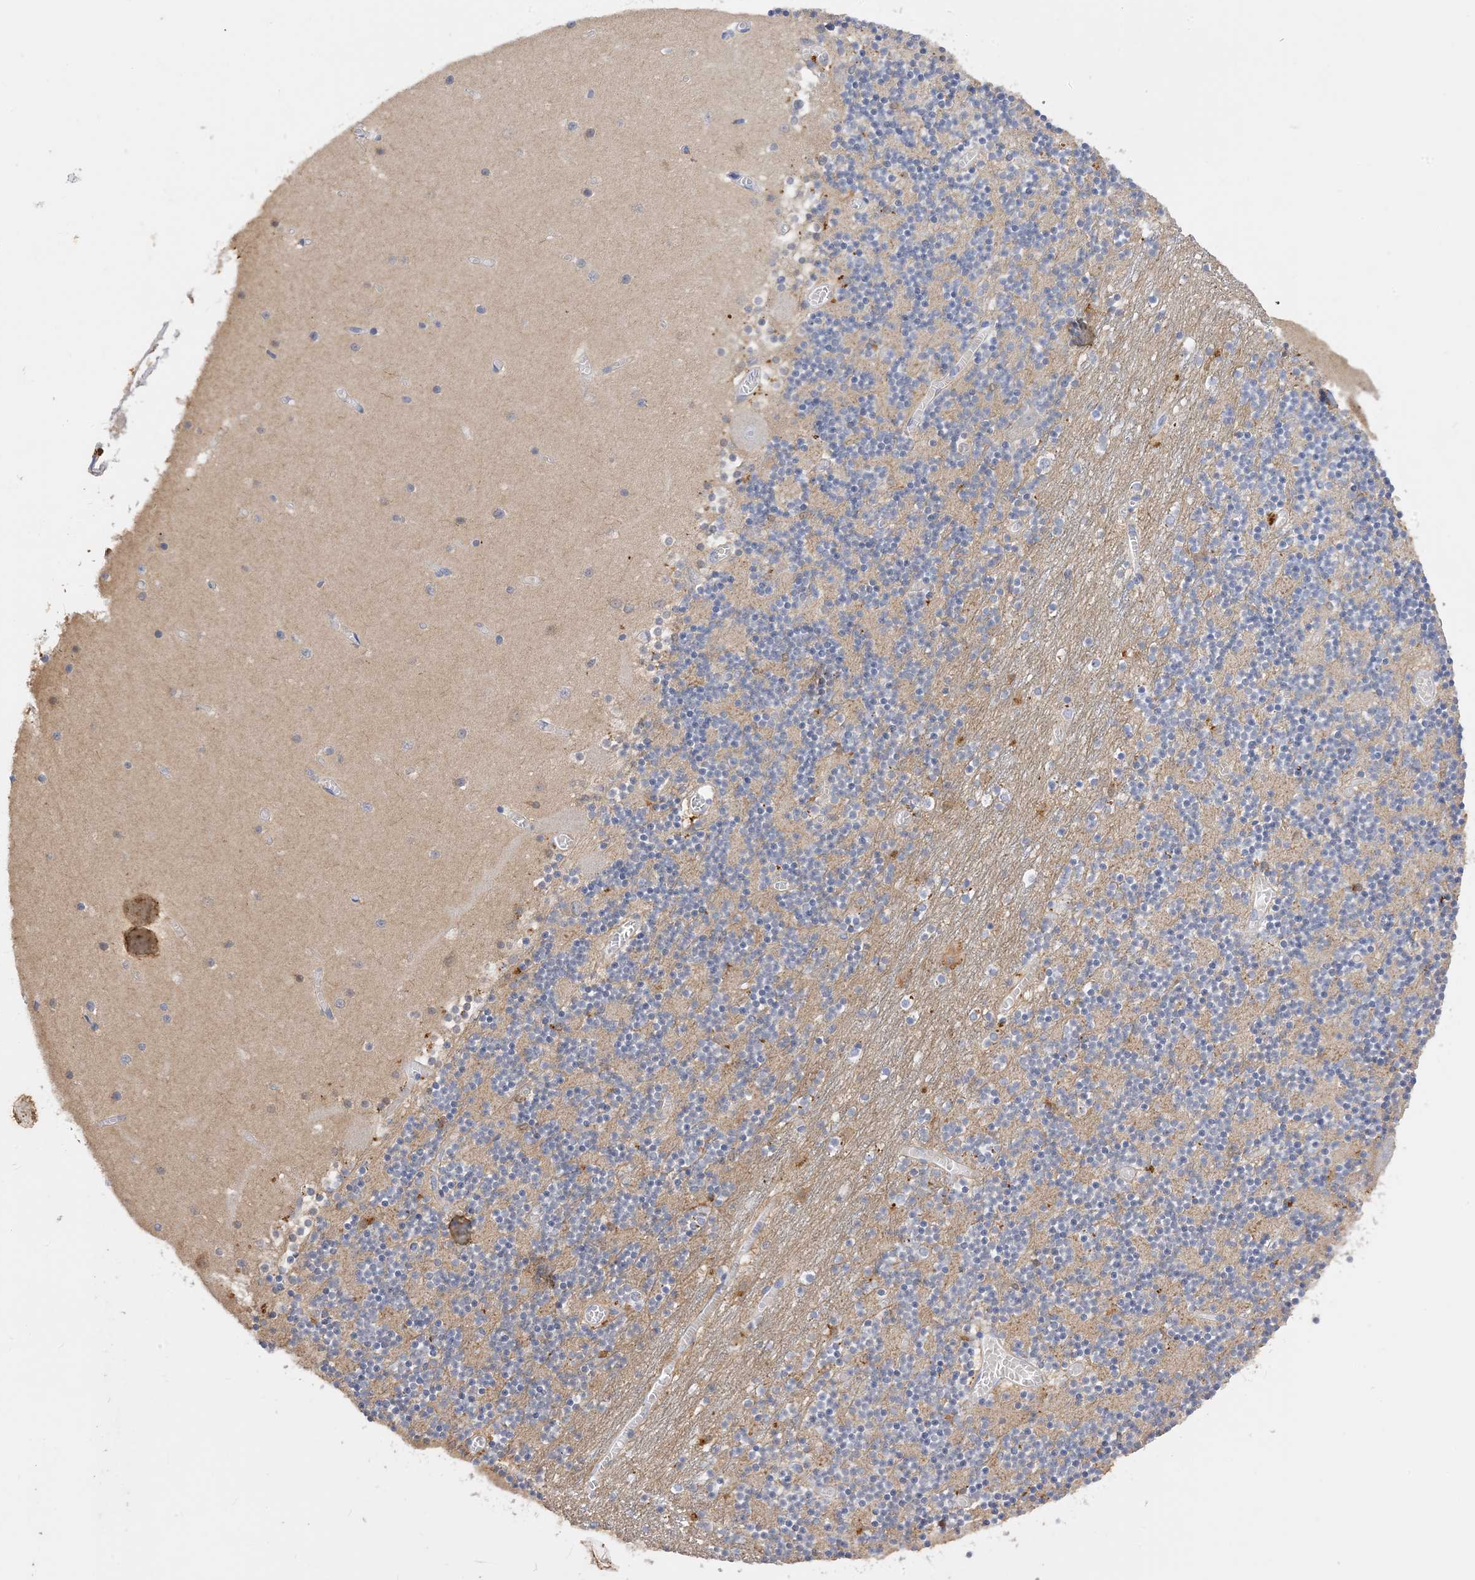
{"staining": {"intensity": "moderate", "quantity": "<25%", "location": "cytoplasmic/membranous"}, "tissue": "cerebellum", "cell_type": "Cells in granular layer", "image_type": "normal", "snomed": [{"axis": "morphology", "description": "Normal tissue, NOS"}, {"axis": "topography", "description": "Cerebellum"}], "caption": "Protein staining by immunohistochemistry exhibits moderate cytoplasmic/membranous expression in approximately <25% of cells in granular layer in normal cerebellum. The staining is performed using DAB brown chromogen to label protein expression. The nuclei are counter-stained blue using hematoxylin.", "gene": "ARV1", "patient": {"sex": "female", "age": 28}}